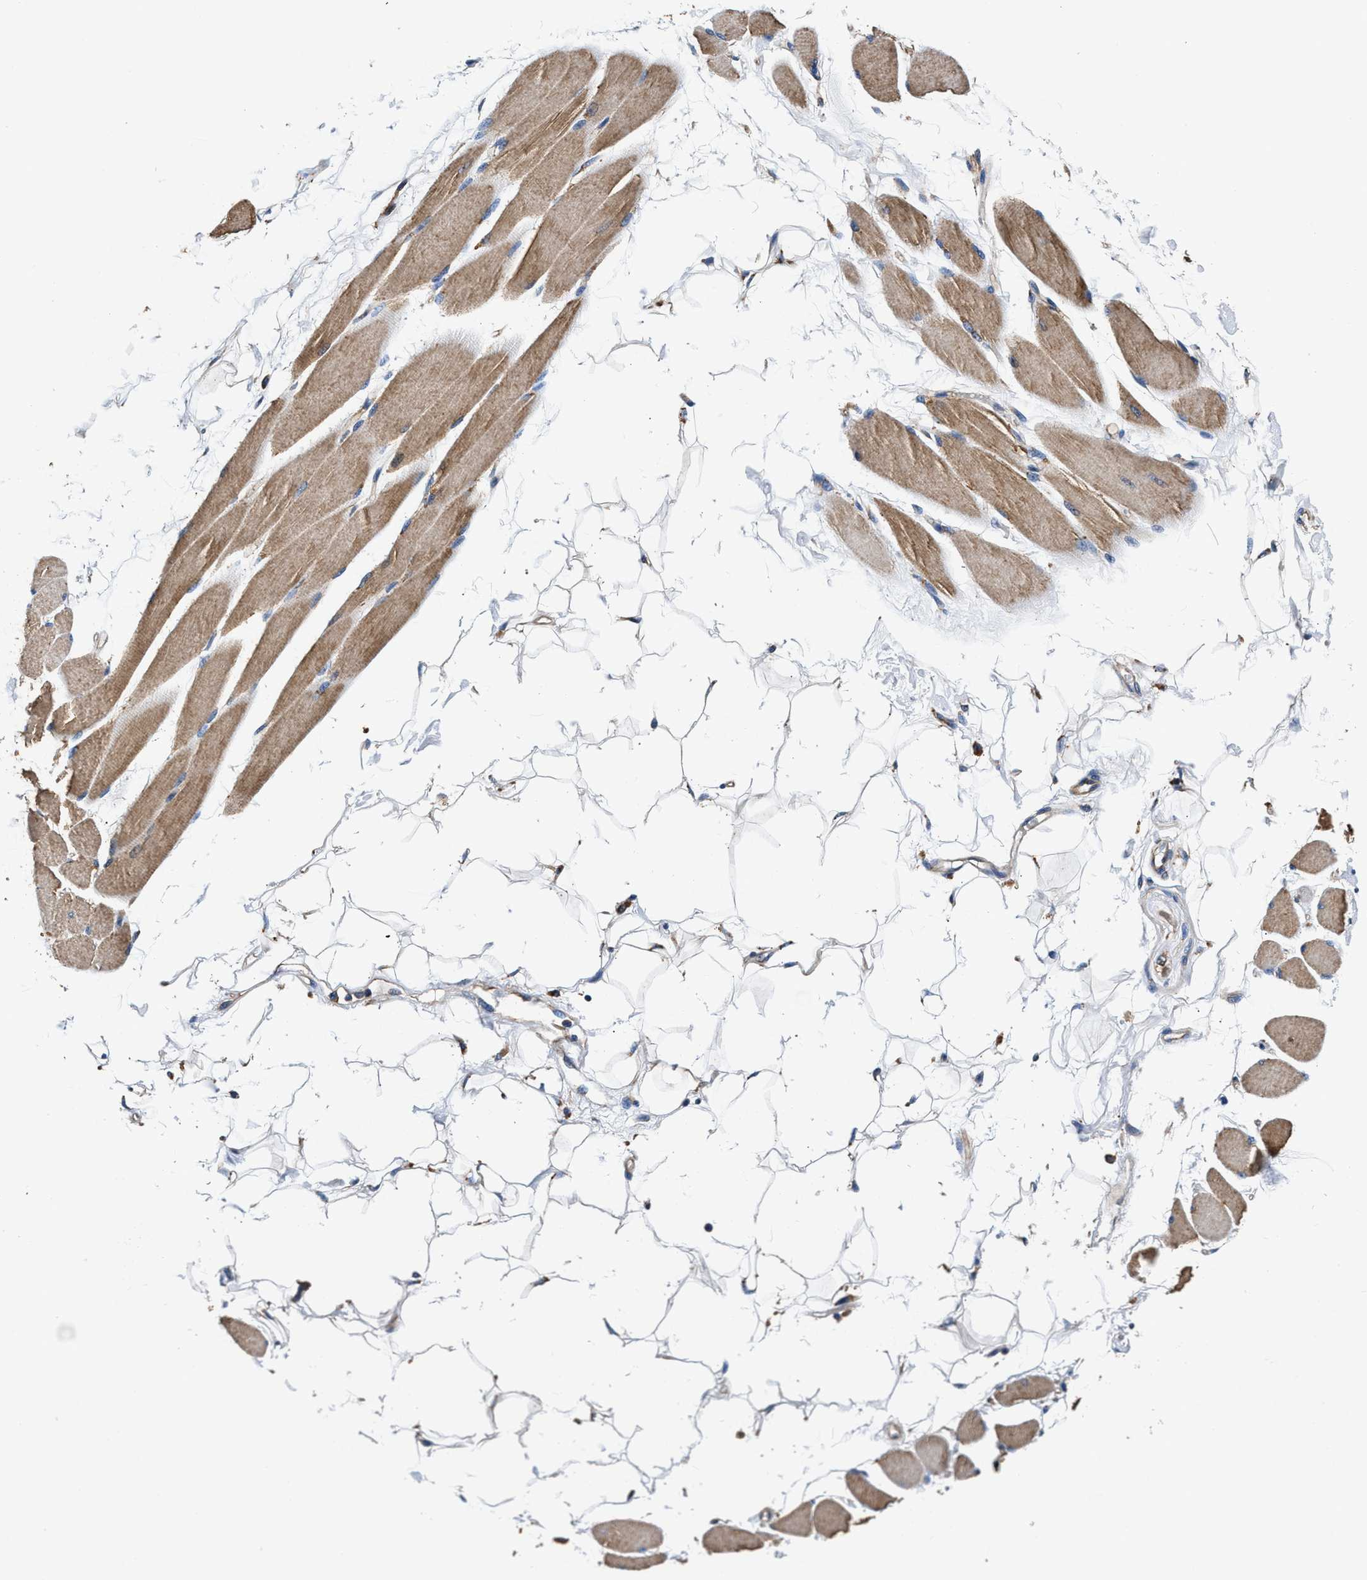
{"staining": {"intensity": "moderate", "quantity": ">75%", "location": "cytoplasmic/membranous"}, "tissue": "skeletal muscle", "cell_type": "Myocytes", "image_type": "normal", "snomed": [{"axis": "morphology", "description": "Normal tissue, NOS"}, {"axis": "topography", "description": "Skeletal muscle"}, {"axis": "topography", "description": "Peripheral nerve tissue"}], "caption": "About >75% of myocytes in normal human skeletal muscle exhibit moderate cytoplasmic/membranous protein expression as visualized by brown immunohistochemical staining.", "gene": "PPP1R9B", "patient": {"sex": "female", "age": 84}}